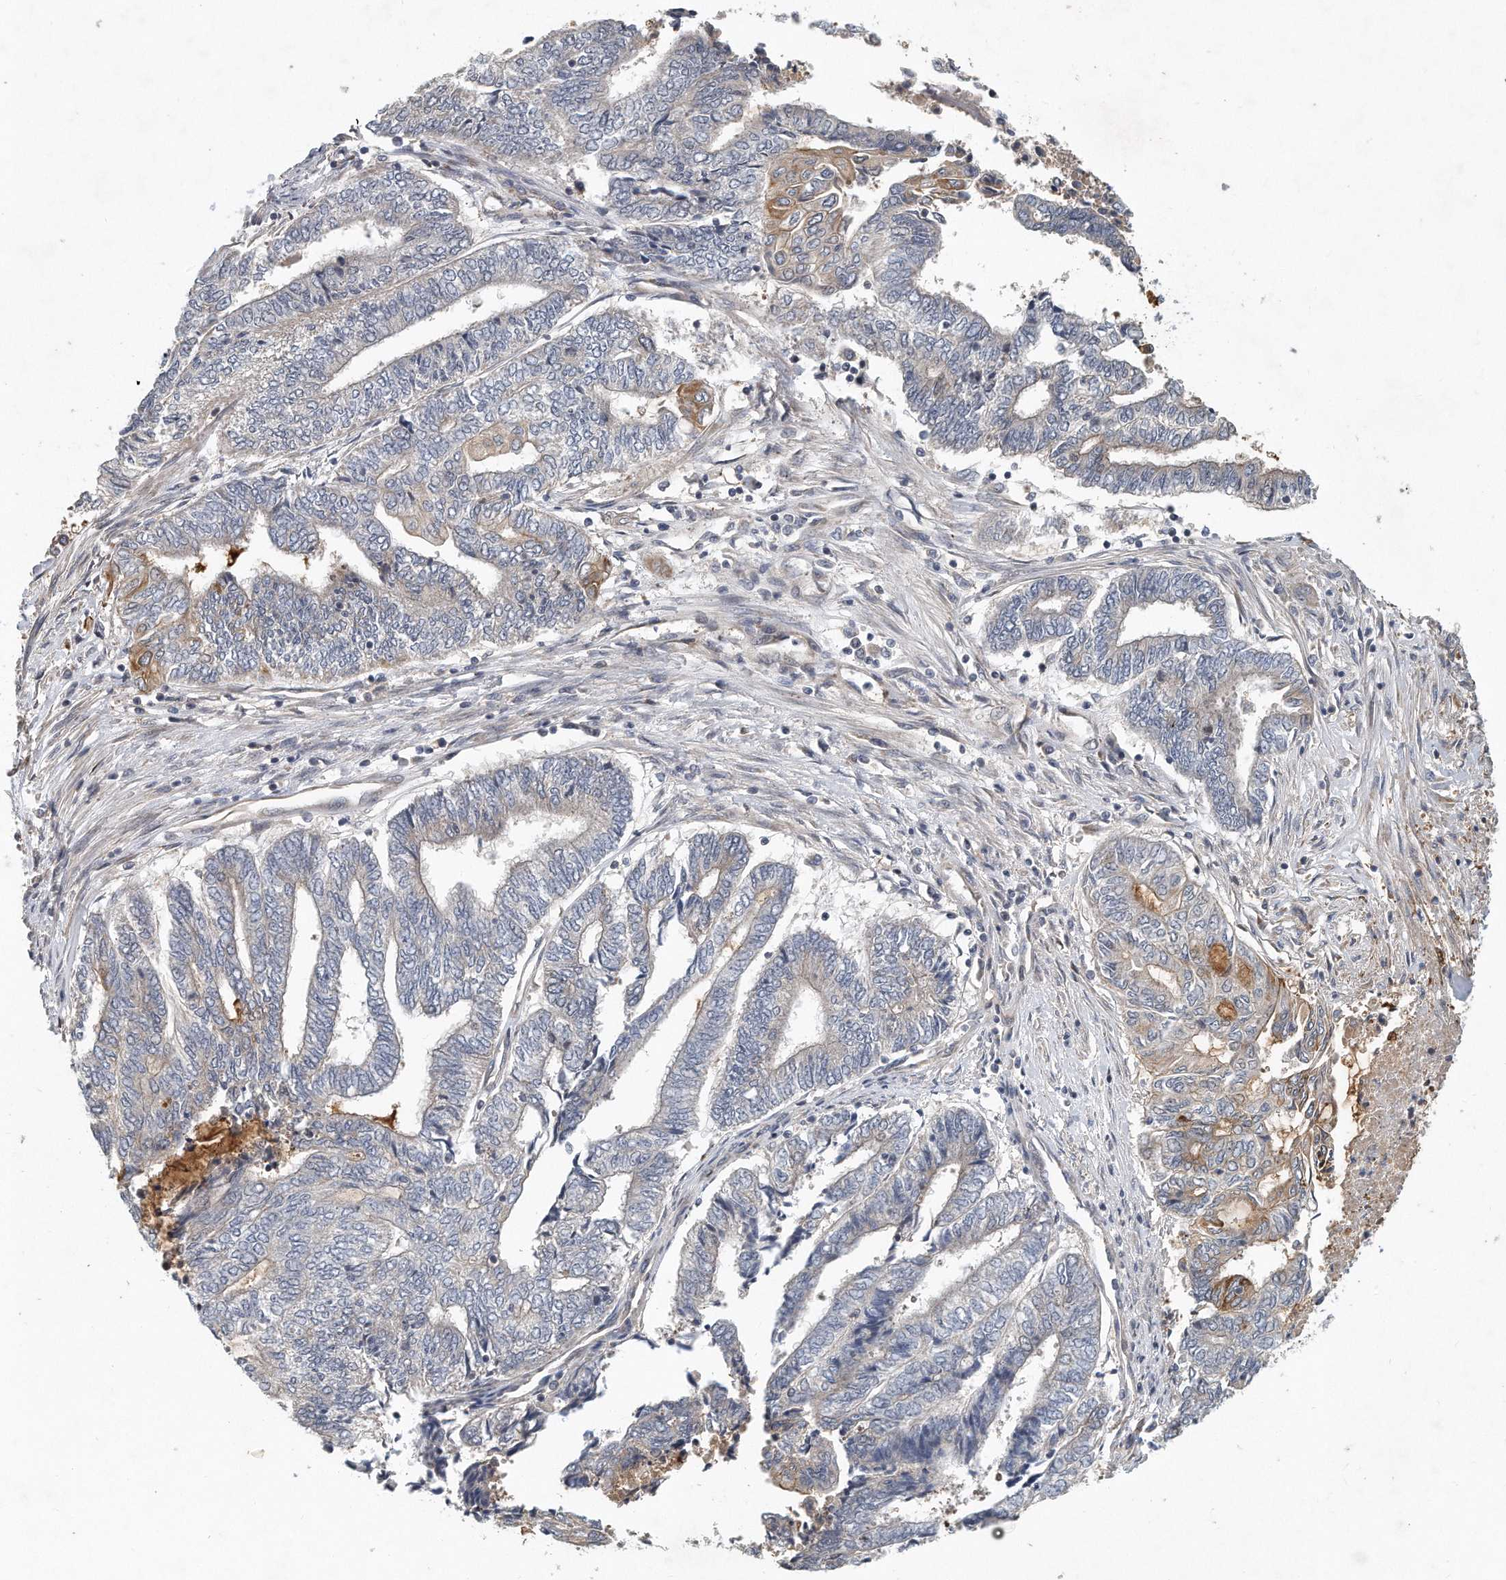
{"staining": {"intensity": "moderate", "quantity": "<25%", "location": "cytoplasmic/membranous"}, "tissue": "endometrial cancer", "cell_type": "Tumor cells", "image_type": "cancer", "snomed": [{"axis": "morphology", "description": "Adenocarcinoma, NOS"}, {"axis": "topography", "description": "Uterus"}, {"axis": "topography", "description": "Endometrium"}], "caption": "Immunohistochemical staining of human endometrial cancer (adenocarcinoma) displays low levels of moderate cytoplasmic/membranous protein positivity in about <25% of tumor cells.", "gene": "PCDH8", "patient": {"sex": "female", "age": 70}}